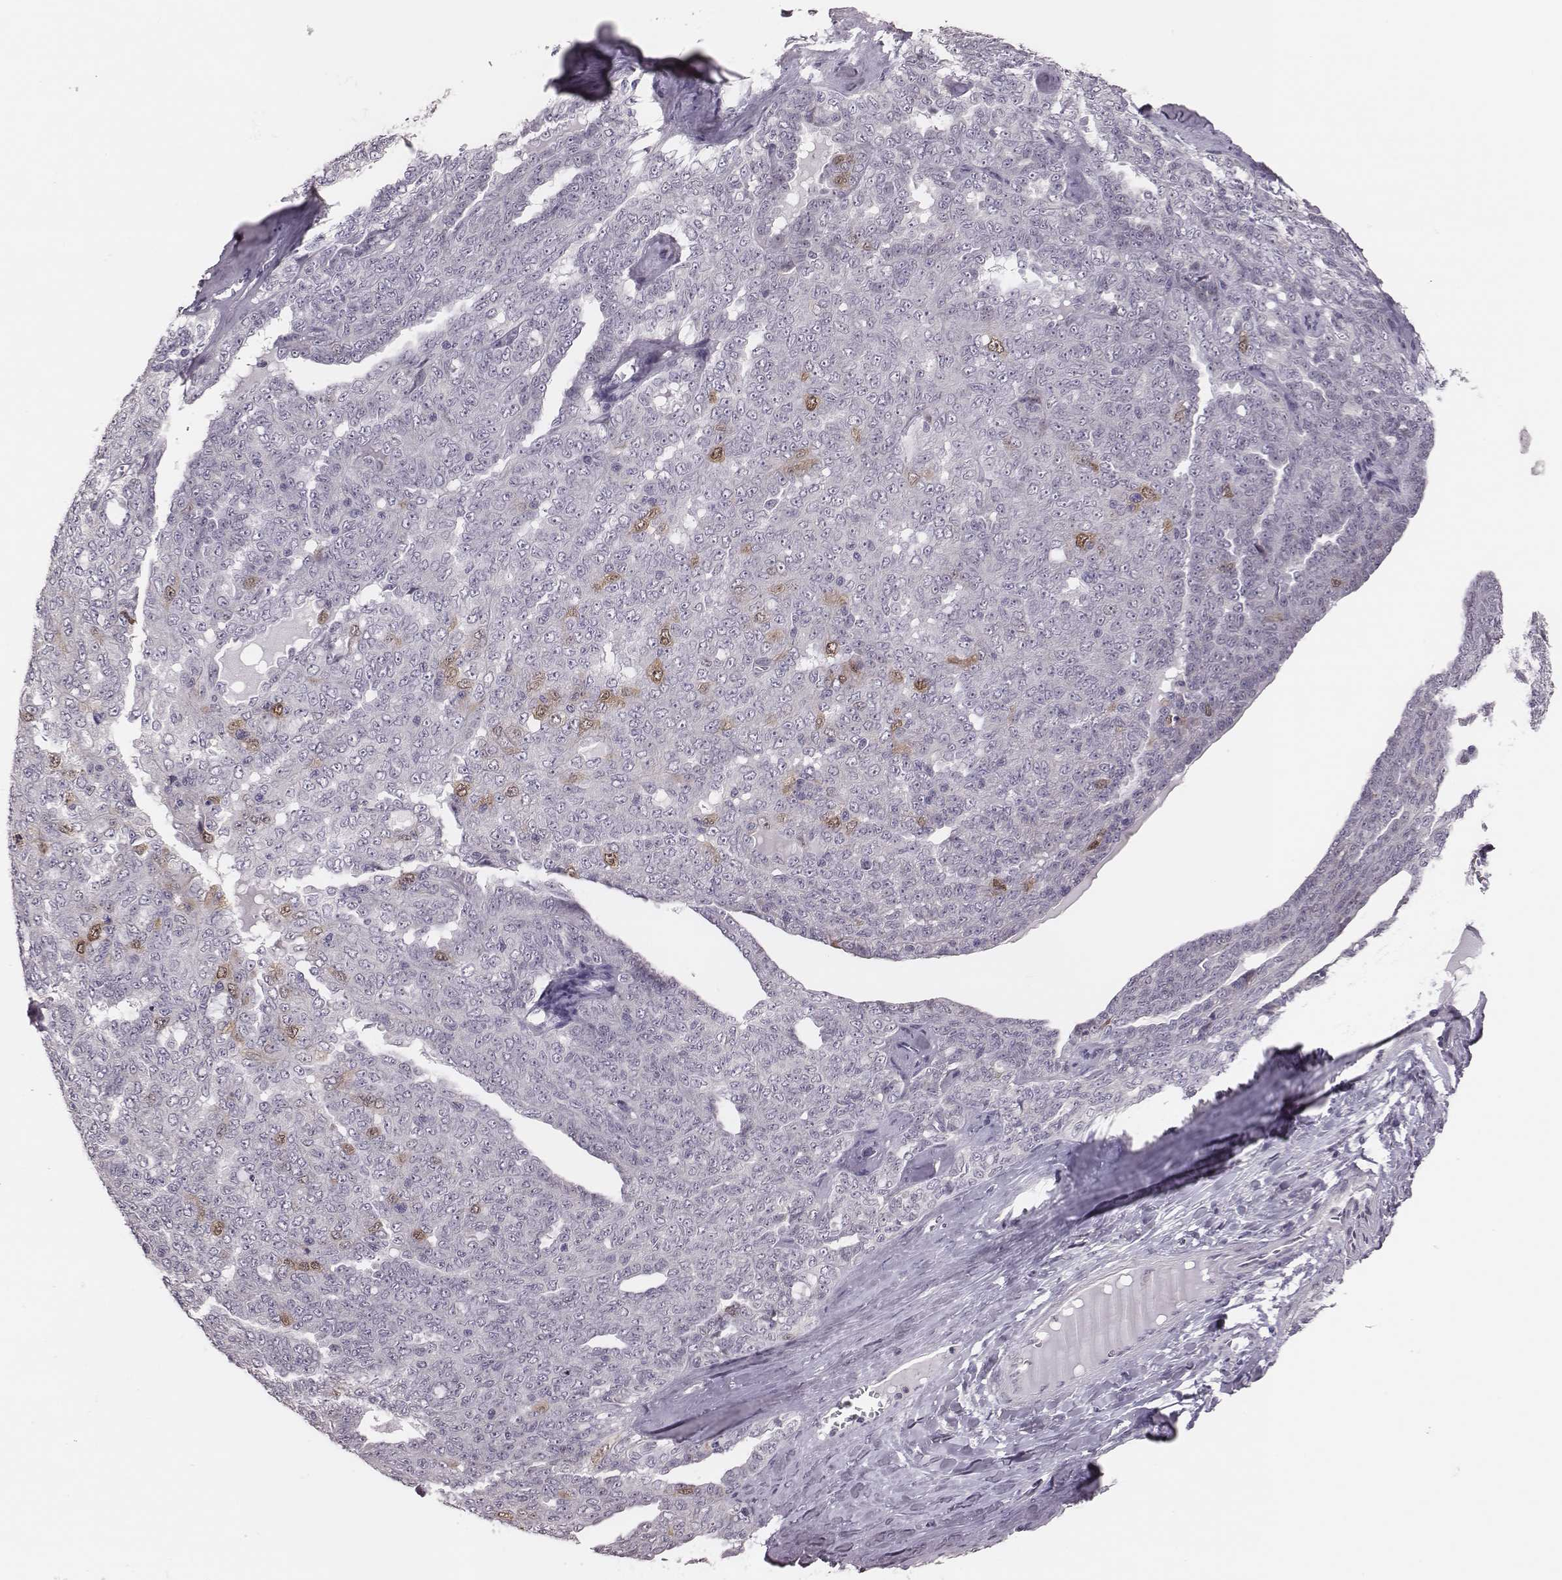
{"staining": {"intensity": "moderate", "quantity": "<25%", "location": "cytoplasmic/membranous,nuclear"}, "tissue": "ovarian cancer", "cell_type": "Tumor cells", "image_type": "cancer", "snomed": [{"axis": "morphology", "description": "Cystadenocarcinoma, serous, NOS"}, {"axis": "topography", "description": "Ovary"}], "caption": "Immunohistochemical staining of serous cystadenocarcinoma (ovarian) reveals low levels of moderate cytoplasmic/membranous and nuclear positivity in approximately <25% of tumor cells. (Brightfield microscopy of DAB IHC at high magnification).", "gene": "PBK", "patient": {"sex": "female", "age": 71}}